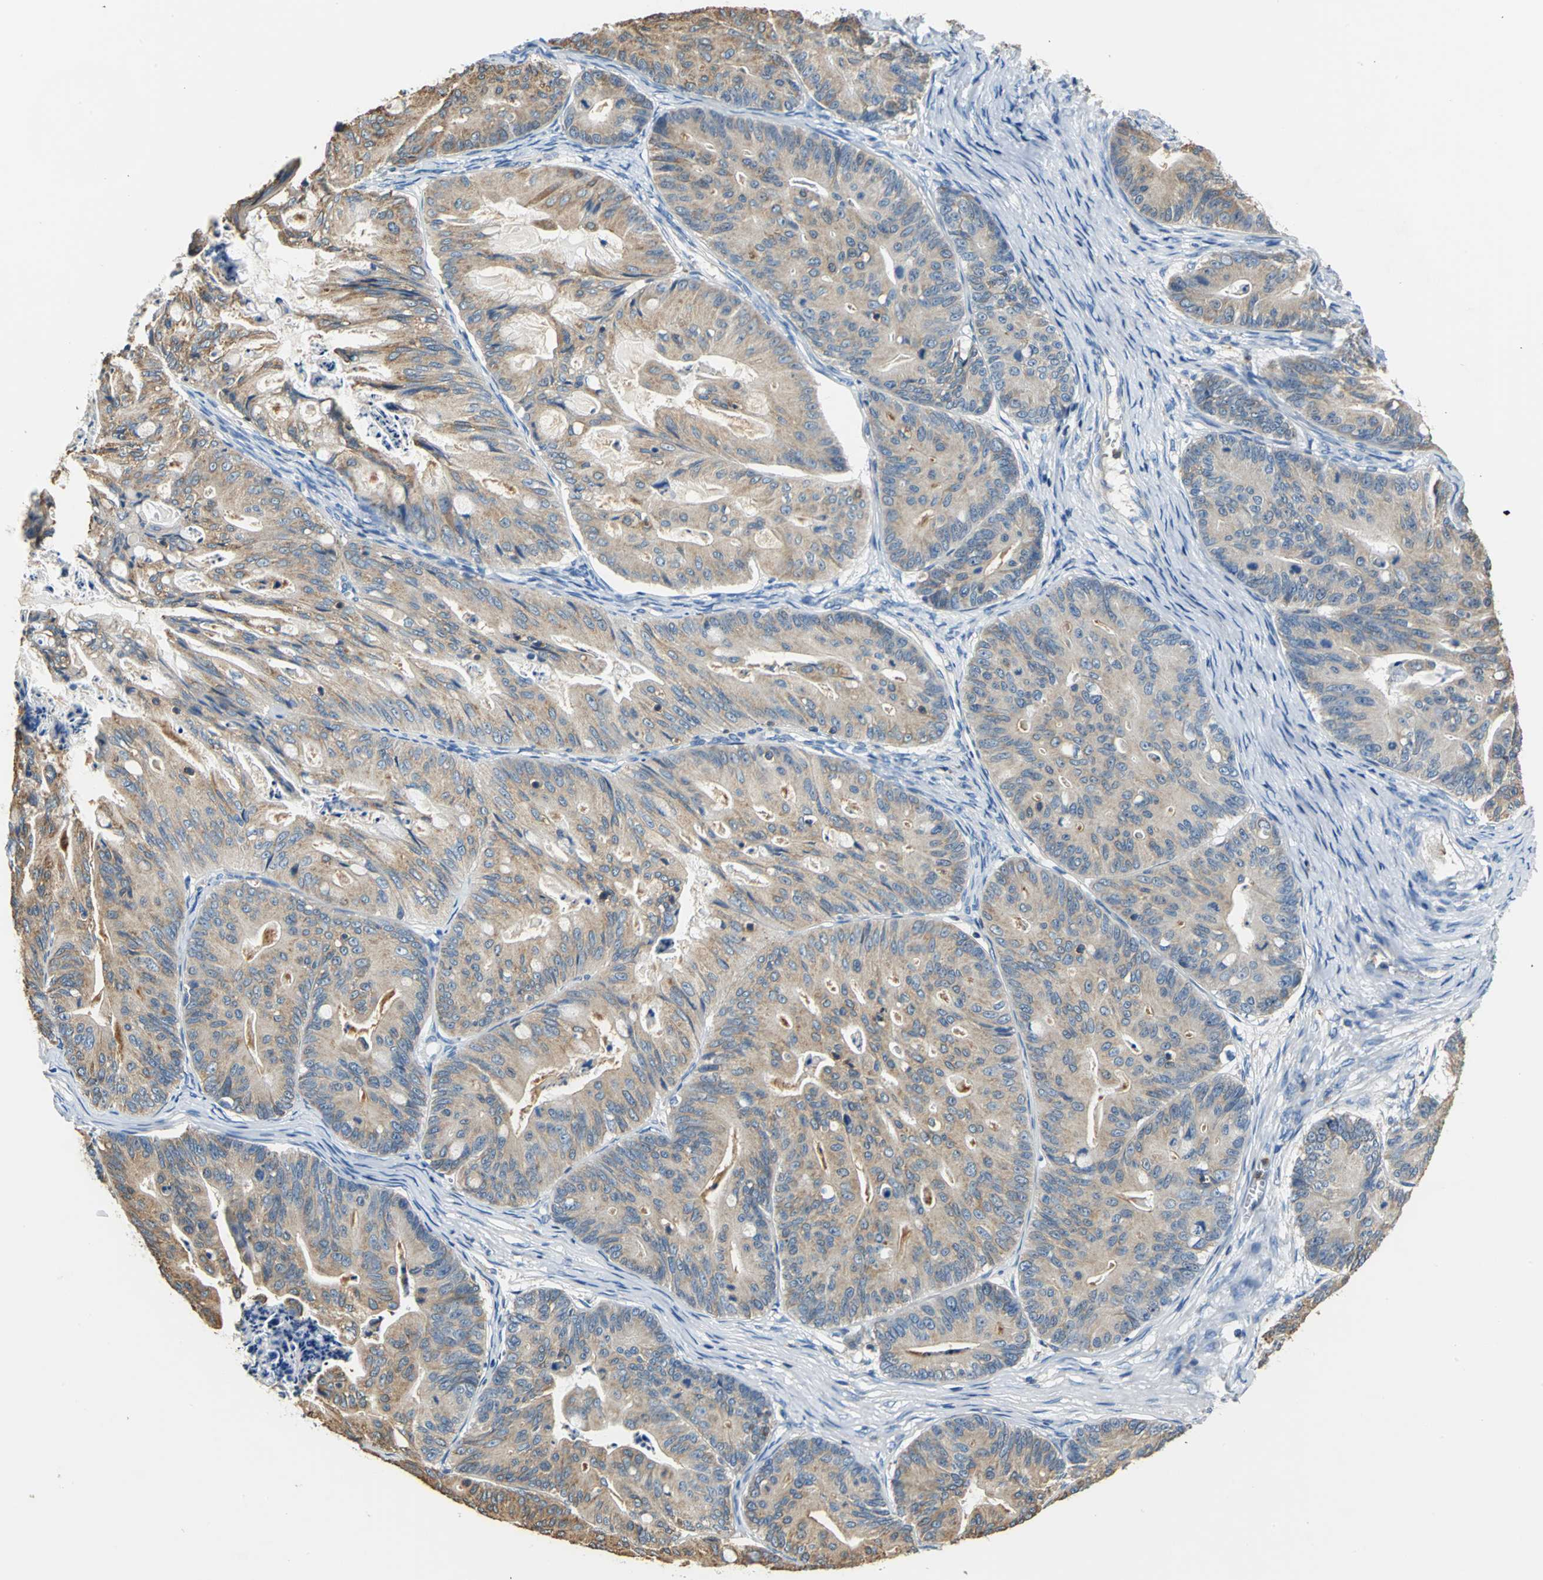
{"staining": {"intensity": "moderate", "quantity": ">75%", "location": "cytoplasmic/membranous"}, "tissue": "ovarian cancer", "cell_type": "Tumor cells", "image_type": "cancer", "snomed": [{"axis": "morphology", "description": "Cystadenocarcinoma, mucinous, NOS"}, {"axis": "topography", "description": "Ovary"}], "caption": "About >75% of tumor cells in human ovarian cancer demonstrate moderate cytoplasmic/membranous protein expression as visualized by brown immunohistochemical staining.", "gene": "SEPTIN6", "patient": {"sex": "female", "age": 36}}